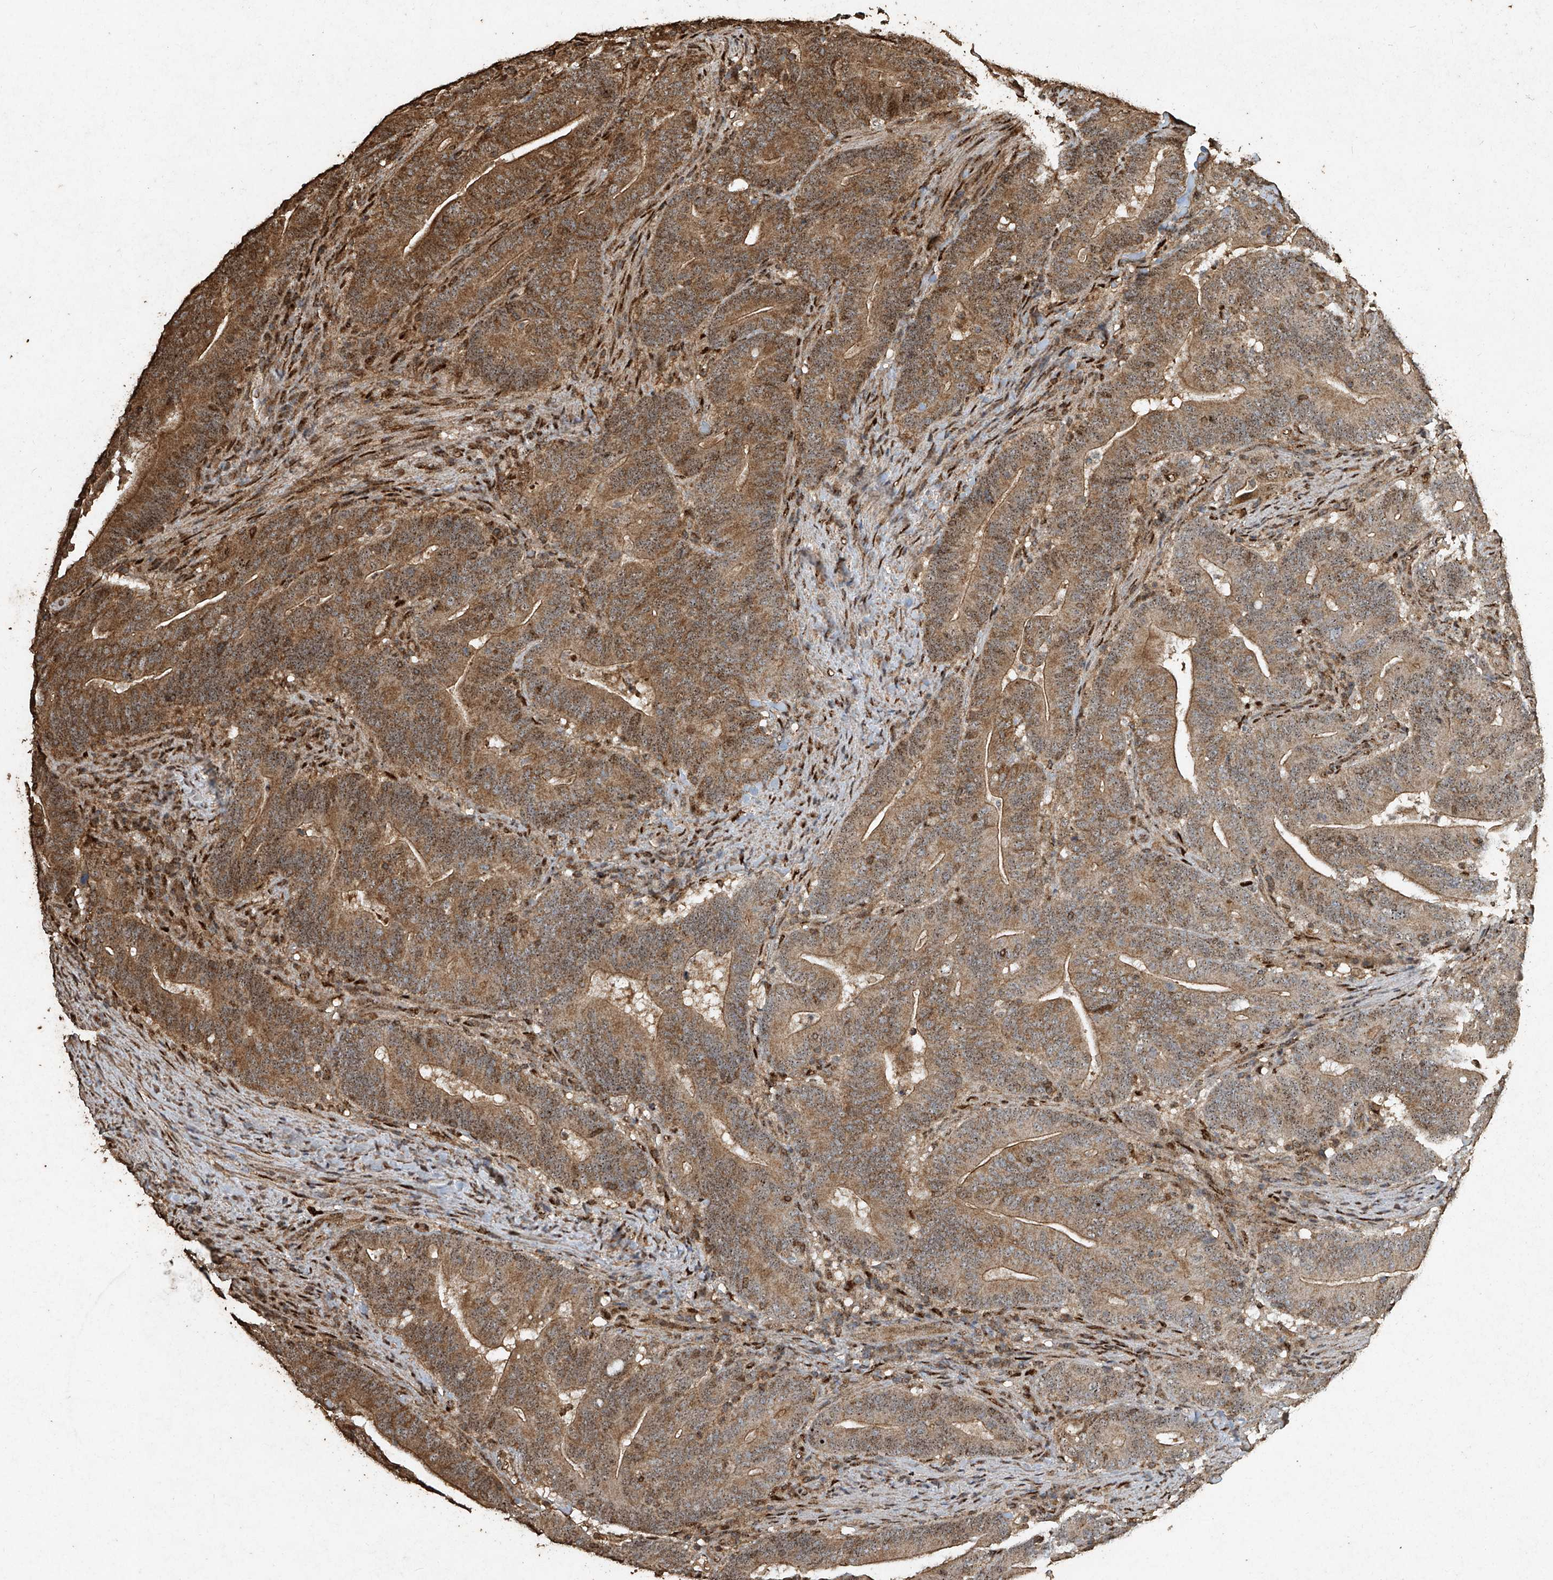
{"staining": {"intensity": "moderate", "quantity": ">75%", "location": "cytoplasmic/membranous,nuclear"}, "tissue": "colorectal cancer", "cell_type": "Tumor cells", "image_type": "cancer", "snomed": [{"axis": "morphology", "description": "Normal tissue, NOS"}, {"axis": "morphology", "description": "Adenocarcinoma, NOS"}, {"axis": "topography", "description": "Colon"}], "caption": "IHC staining of colorectal adenocarcinoma, which shows medium levels of moderate cytoplasmic/membranous and nuclear expression in approximately >75% of tumor cells indicating moderate cytoplasmic/membranous and nuclear protein positivity. The staining was performed using DAB (3,3'-diaminobenzidine) (brown) for protein detection and nuclei were counterstained in hematoxylin (blue).", "gene": "ERBB3", "patient": {"sex": "female", "age": 66}}